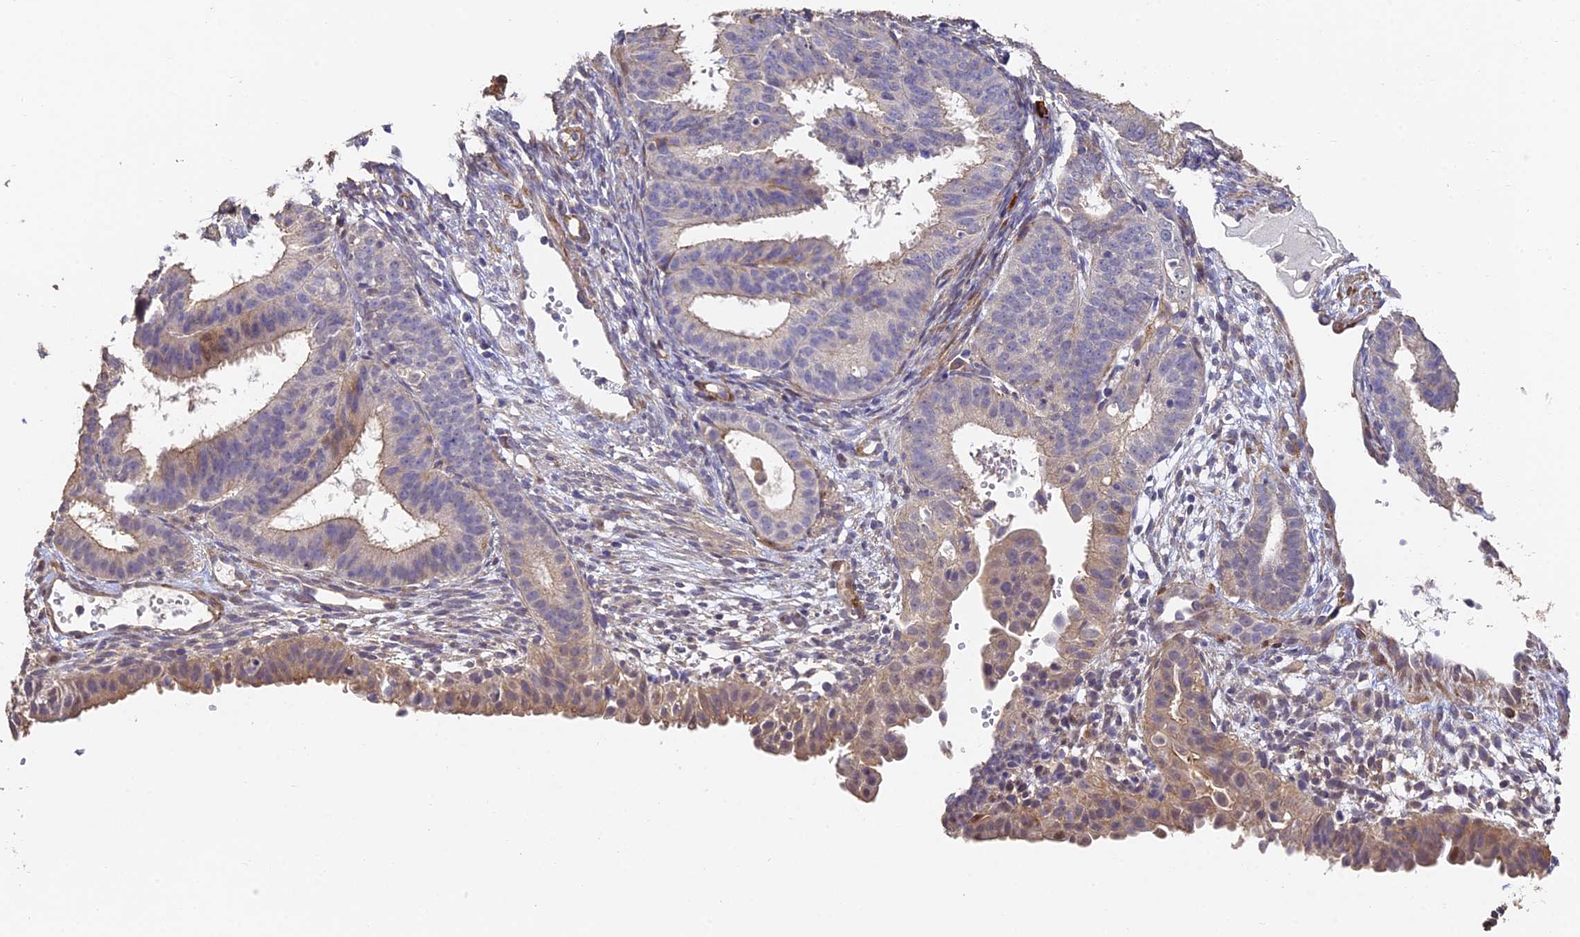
{"staining": {"intensity": "moderate", "quantity": "<25%", "location": "cytoplasmic/membranous"}, "tissue": "endometrial cancer", "cell_type": "Tumor cells", "image_type": "cancer", "snomed": [{"axis": "morphology", "description": "Adenocarcinoma, NOS"}, {"axis": "topography", "description": "Endometrium"}], "caption": "An immunohistochemistry (IHC) histopathology image of neoplastic tissue is shown. Protein staining in brown shows moderate cytoplasmic/membranous positivity in endometrial cancer within tumor cells.", "gene": "SLC11A1", "patient": {"sex": "female", "age": 51}}